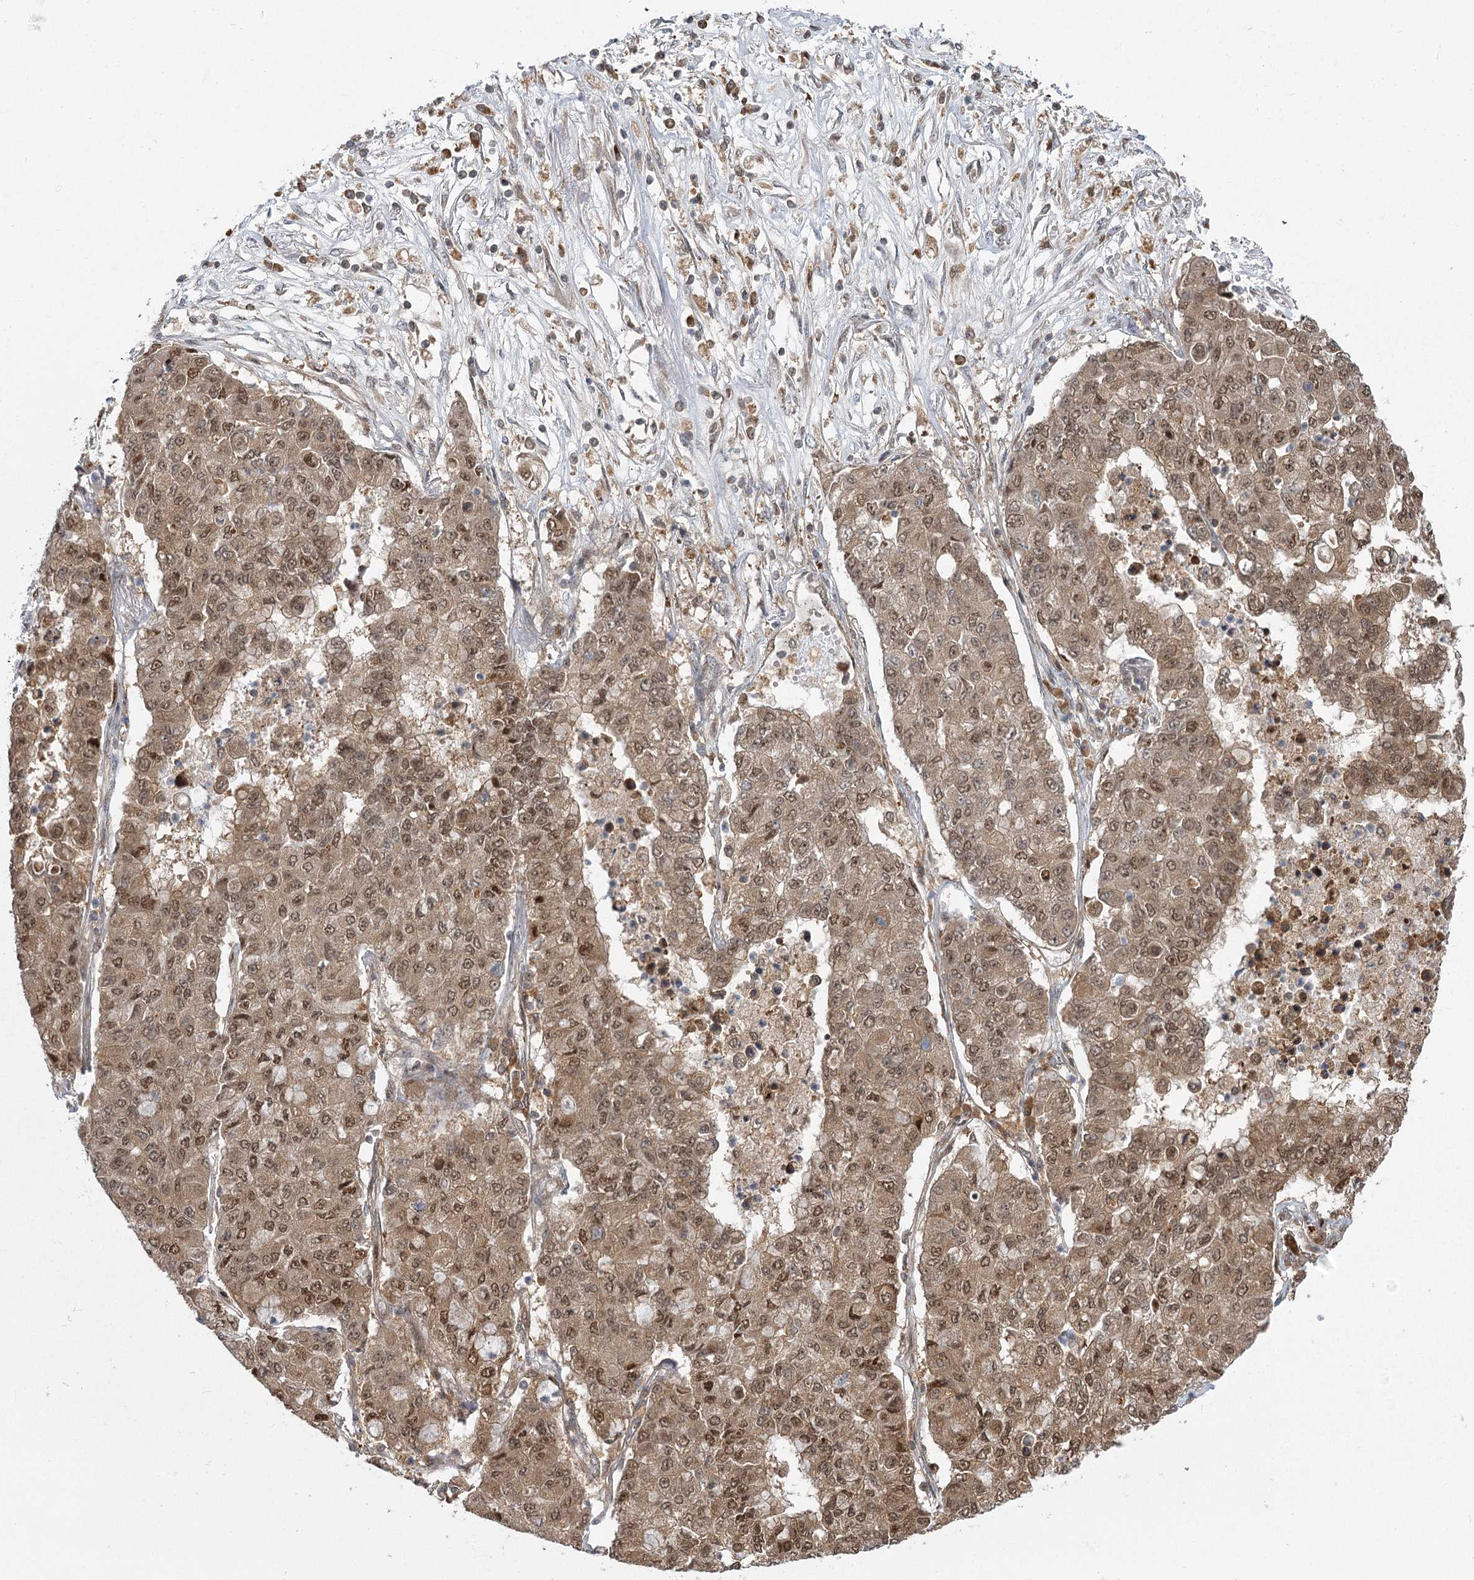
{"staining": {"intensity": "moderate", "quantity": ">75%", "location": "cytoplasmic/membranous,nuclear"}, "tissue": "lung cancer", "cell_type": "Tumor cells", "image_type": "cancer", "snomed": [{"axis": "morphology", "description": "Squamous cell carcinoma, NOS"}, {"axis": "topography", "description": "Lung"}], "caption": "Brown immunohistochemical staining in lung cancer (squamous cell carcinoma) displays moderate cytoplasmic/membranous and nuclear expression in approximately >75% of tumor cells. (DAB (3,3'-diaminobenzidine) IHC with brightfield microscopy, high magnification).", "gene": "THNSL1", "patient": {"sex": "male", "age": 74}}